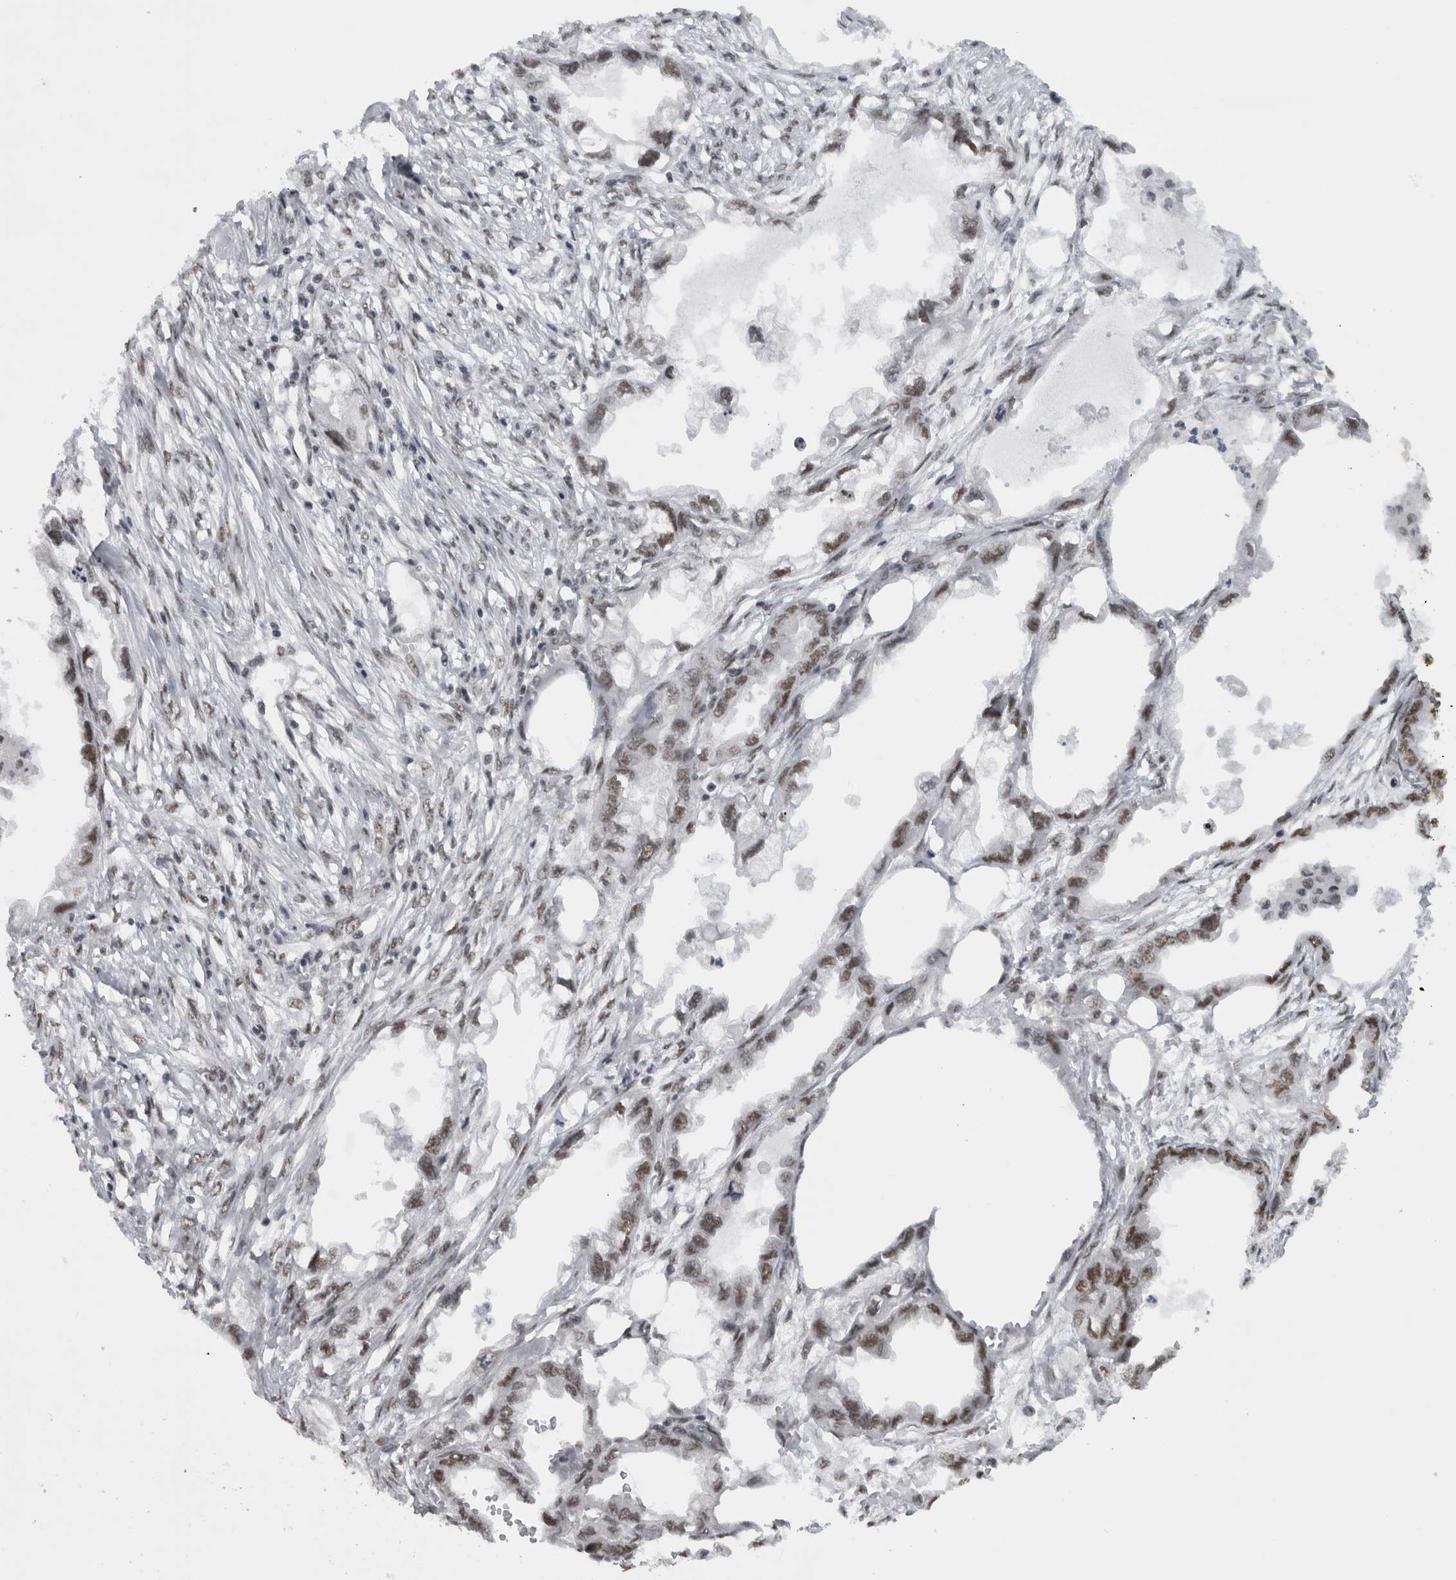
{"staining": {"intensity": "moderate", "quantity": "<25%", "location": "nuclear"}, "tissue": "endometrial cancer", "cell_type": "Tumor cells", "image_type": "cancer", "snomed": [{"axis": "morphology", "description": "Adenocarcinoma, NOS"}, {"axis": "morphology", "description": "Adenocarcinoma, metastatic, NOS"}, {"axis": "topography", "description": "Adipose tissue"}, {"axis": "topography", "description": "Endometrium"}], "caption": "Human endometrial cancer stained for a protein (brown) shows moderate nuclear positive expression in approximately <25% of tumor cells.", "gene": "ZSCAN2", "patient": {"sex": "female", "age": 67}}